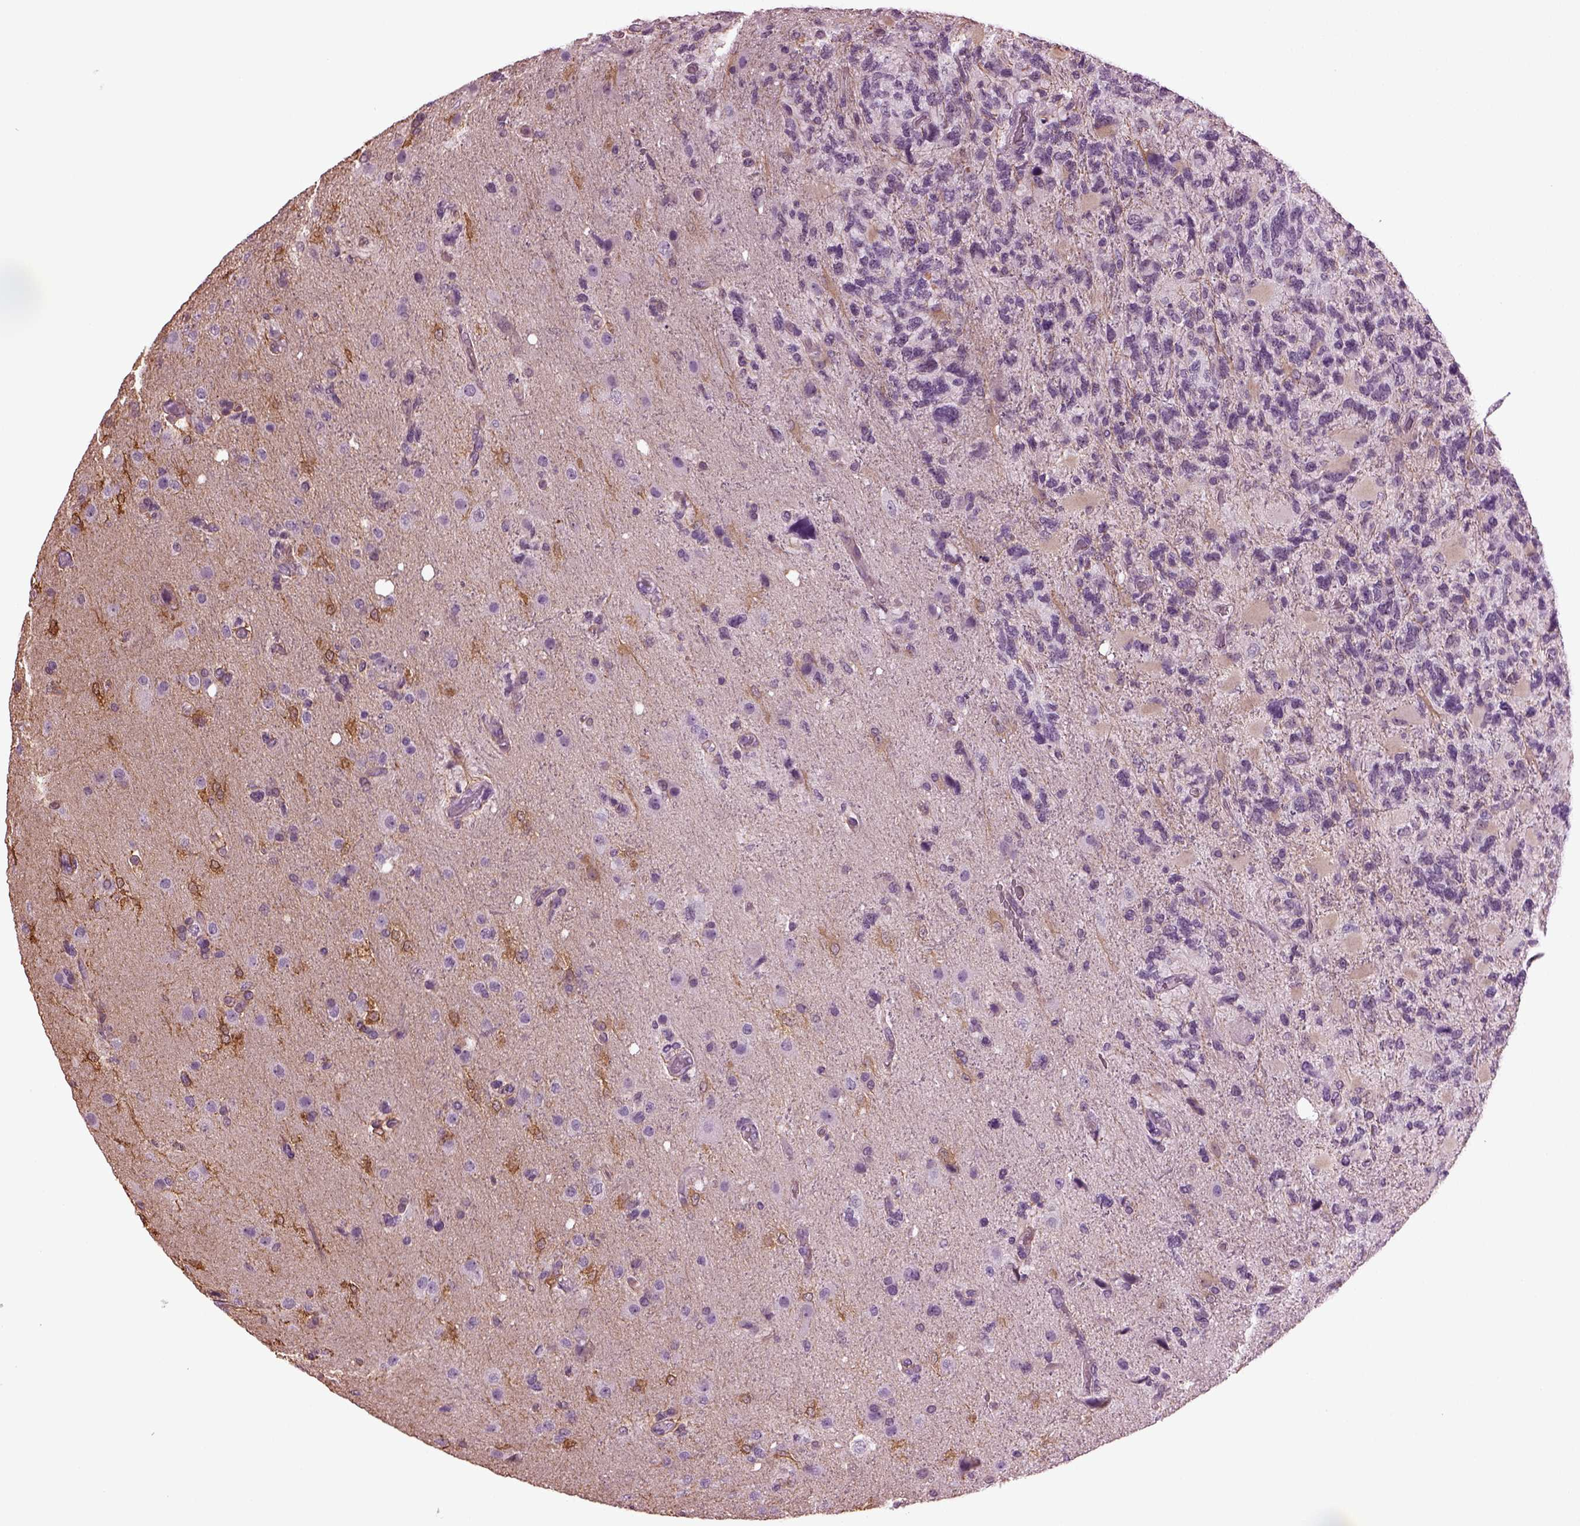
{"staining": {"intensity": "negative", "quantity": "none", "location": "none"}, "tissue": "glioma", "cell_type": "Tumor cells", "image_type": "cancer", "snomed": [{"axis": "morphology", "description": "Glioma, malignant, High grade"}, {"axis": "topography", "description": "Brain"}], "caption": "Protein analysis of high-grade glioma (malignant) reveals no significant positivity in tumor cells. (DAB (3,3'-diaminobenzidine) IHC visualized using brightfield microscopy, high magnification).", "gene": "SLC6A17", "patient": {"sex": "female", "age": 71}}